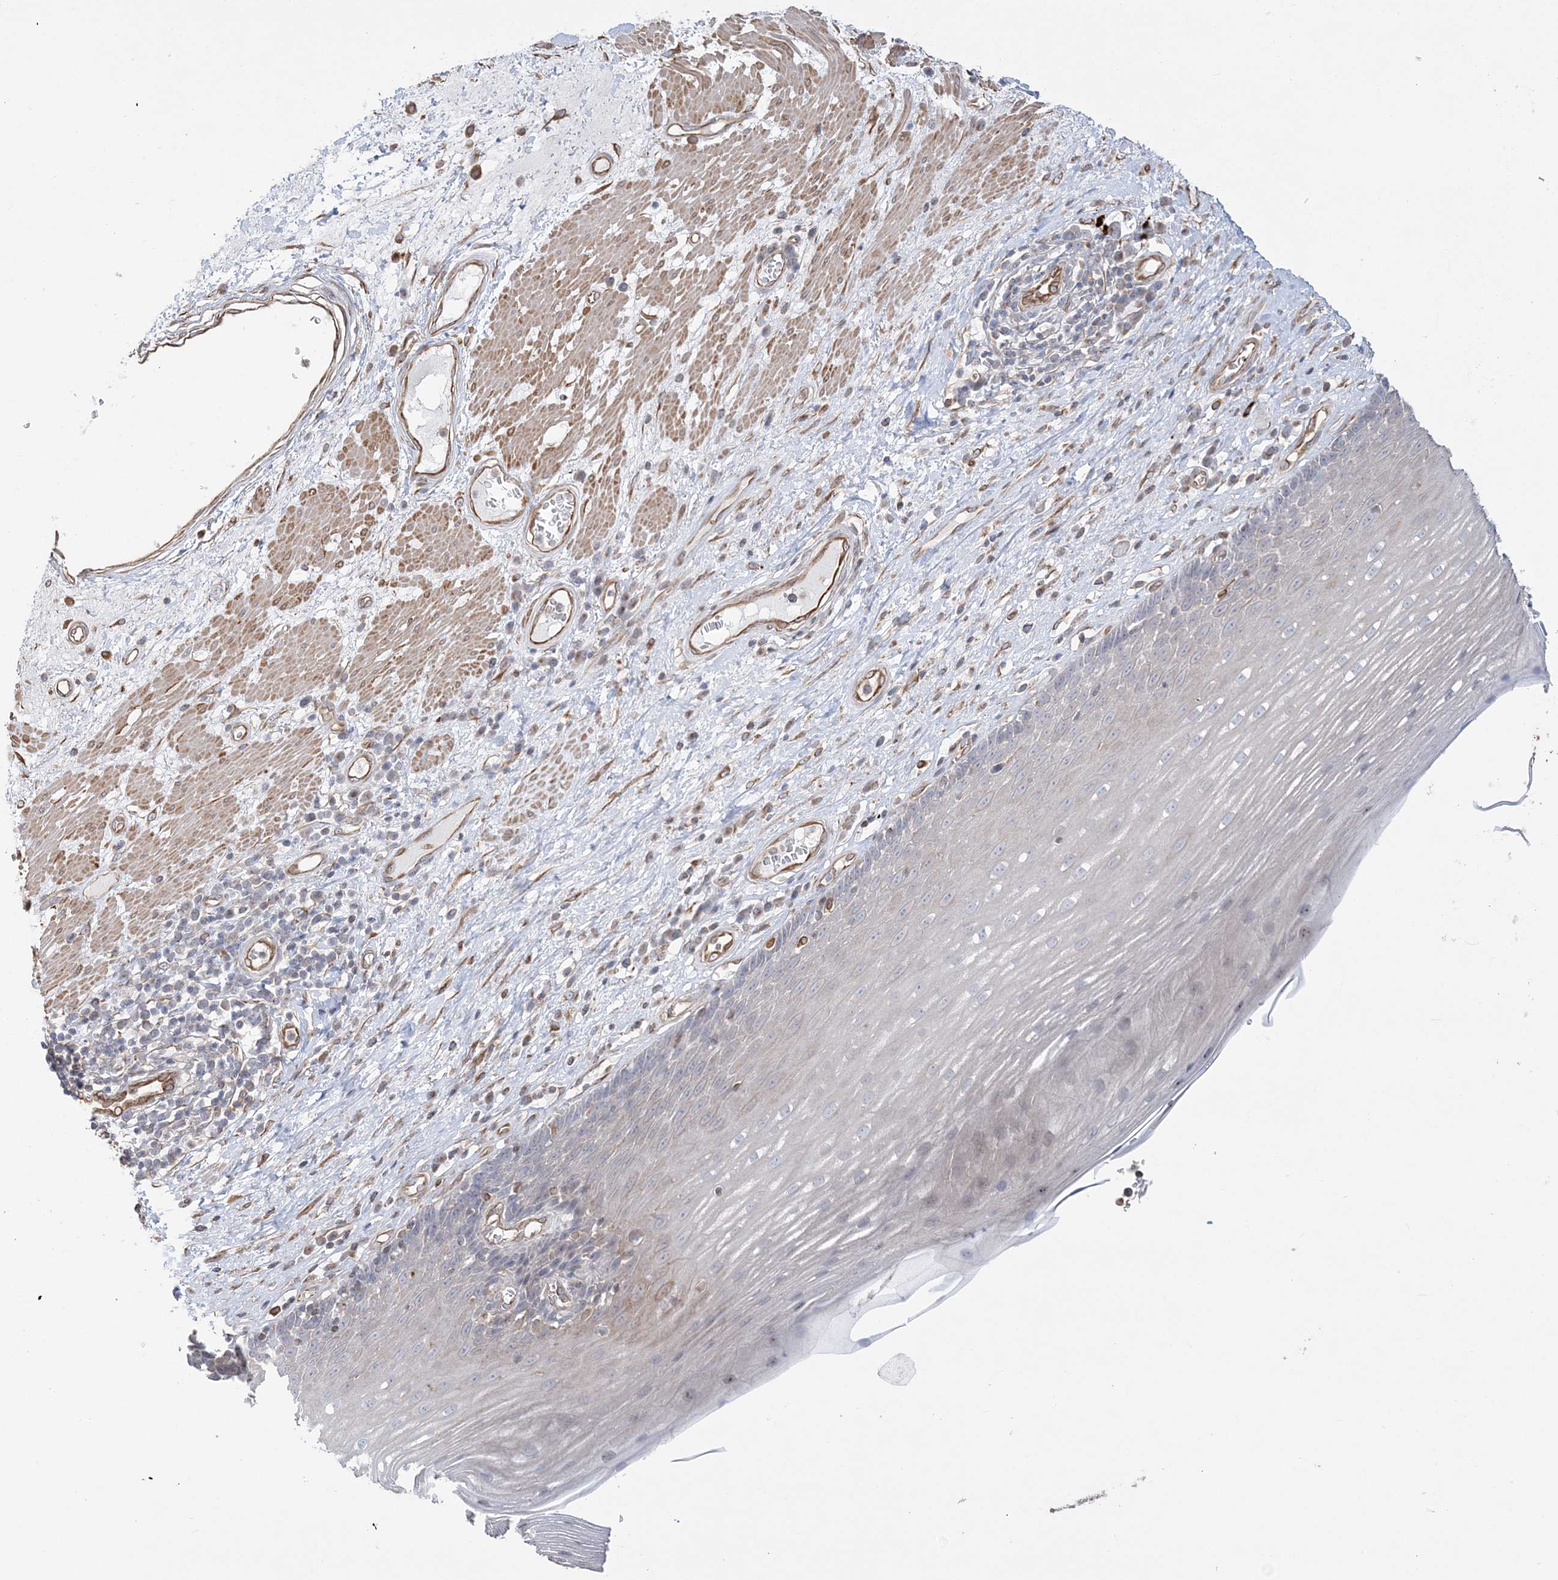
{"staining": {"intensity": "negative", "quantity": "none", "location": "none"}, "tissue": "esophagus", "cell_type": "Squamous epithelial cells", "image_type": "normal", "snomed": [{"axis": "morphology", "description": "Normal tissue, NOS"}, {"axis": "topography", "description": "Esophagus"}], "caption": "Unremarkable esophagus was stained to show a protein in brown. There is no significant expression in squamous epithelial cells.", "gene": "ZNF821", "patient": {"sex": "male", "age": 62}}